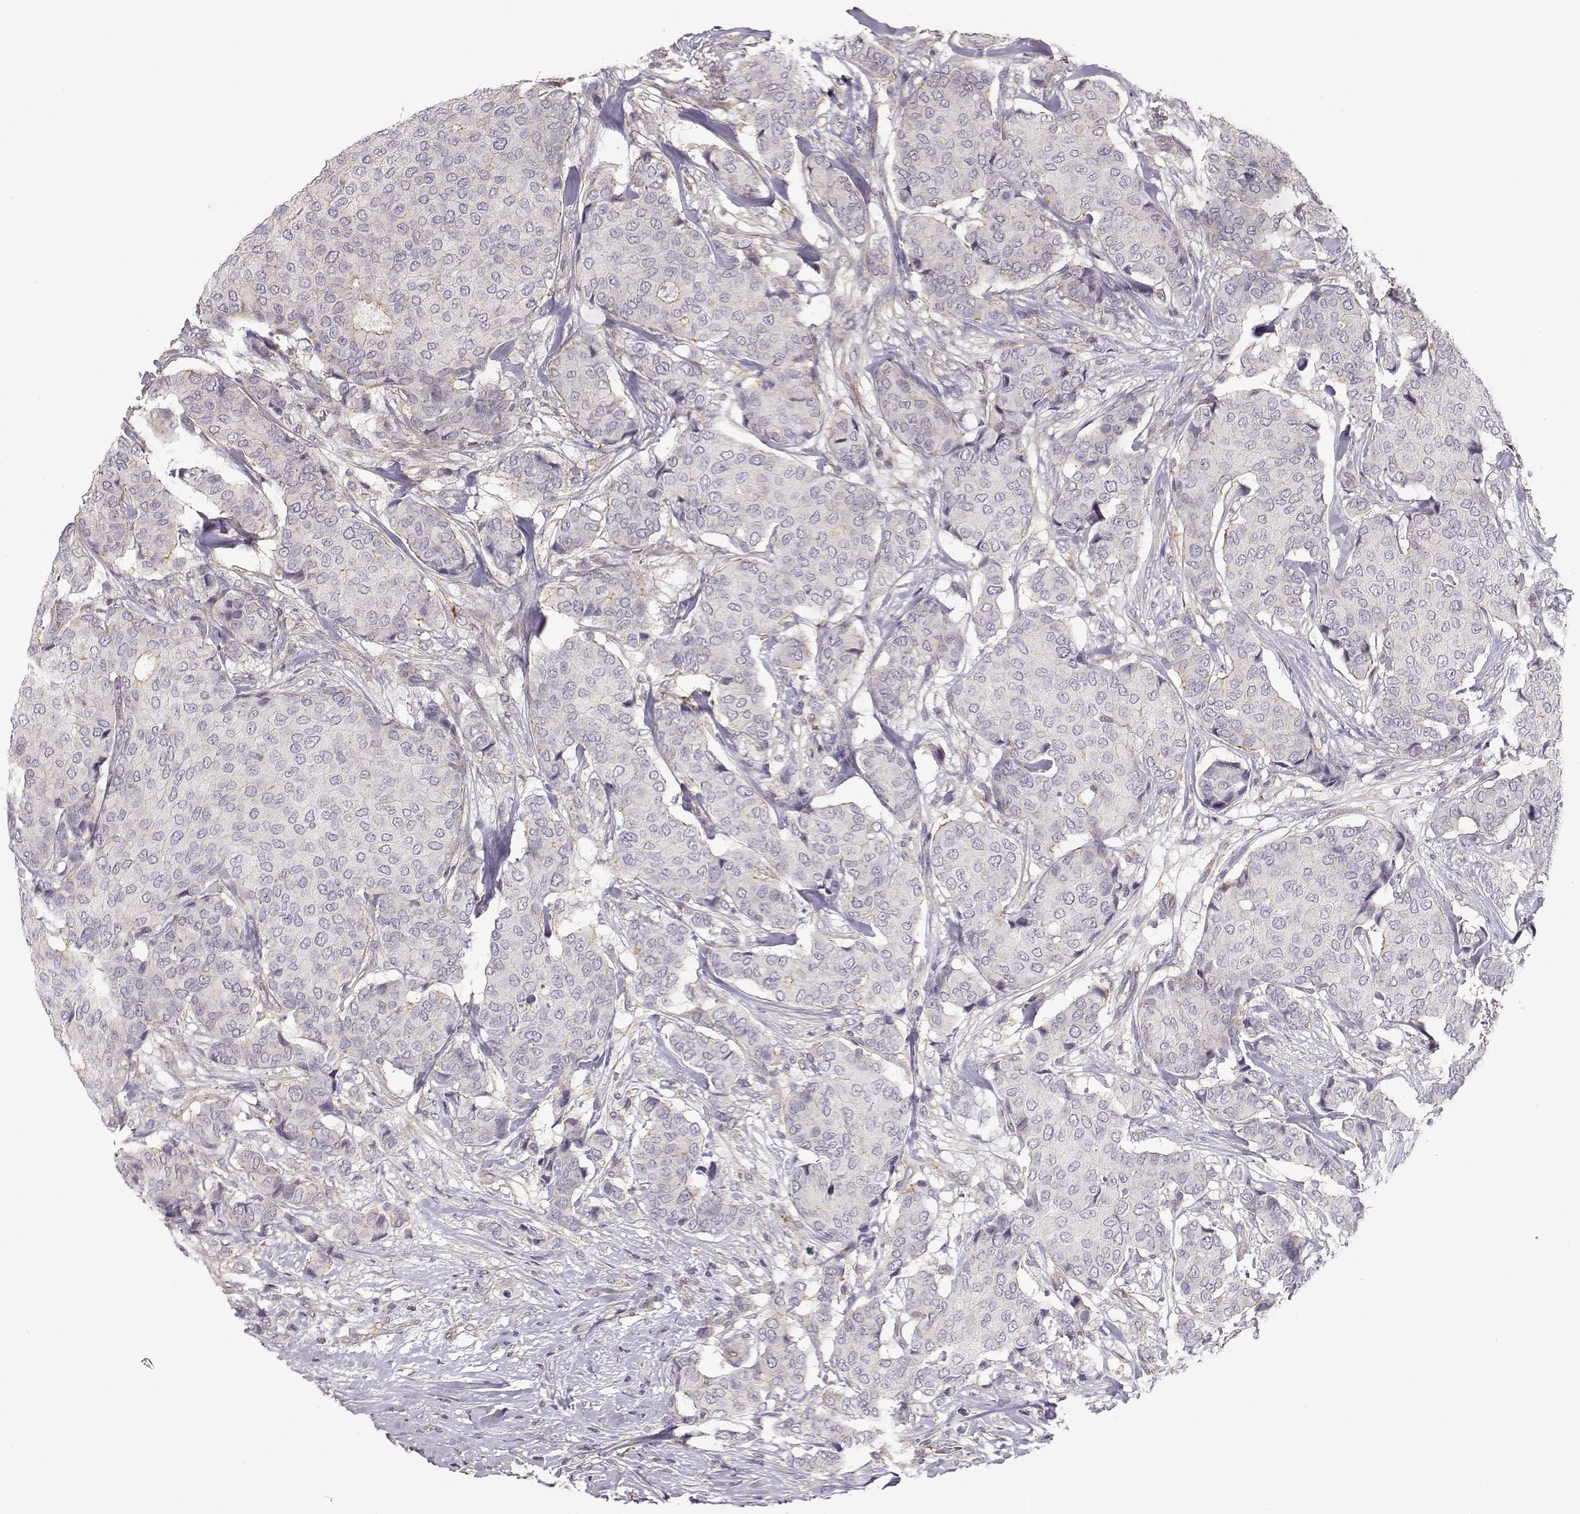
{"staining": {"intensity": "negative", "quantity": "none", "location": "none"}, "tissue": "breast cancer", "cell_type": "Tumor cells", "image_type": "cancer", "snomed": [{"axis": "morphology", "description": "Duct carcinoma"}, {"axis": "topography", "description": "Breast"}], "caption": "IHC micrograph of intraductal carcinoma (breast) stained for a protein (brown), which shows no staining in tumor cells.", "gene": "DAPL1", "patient": {"sex": "female", "age": 75}}